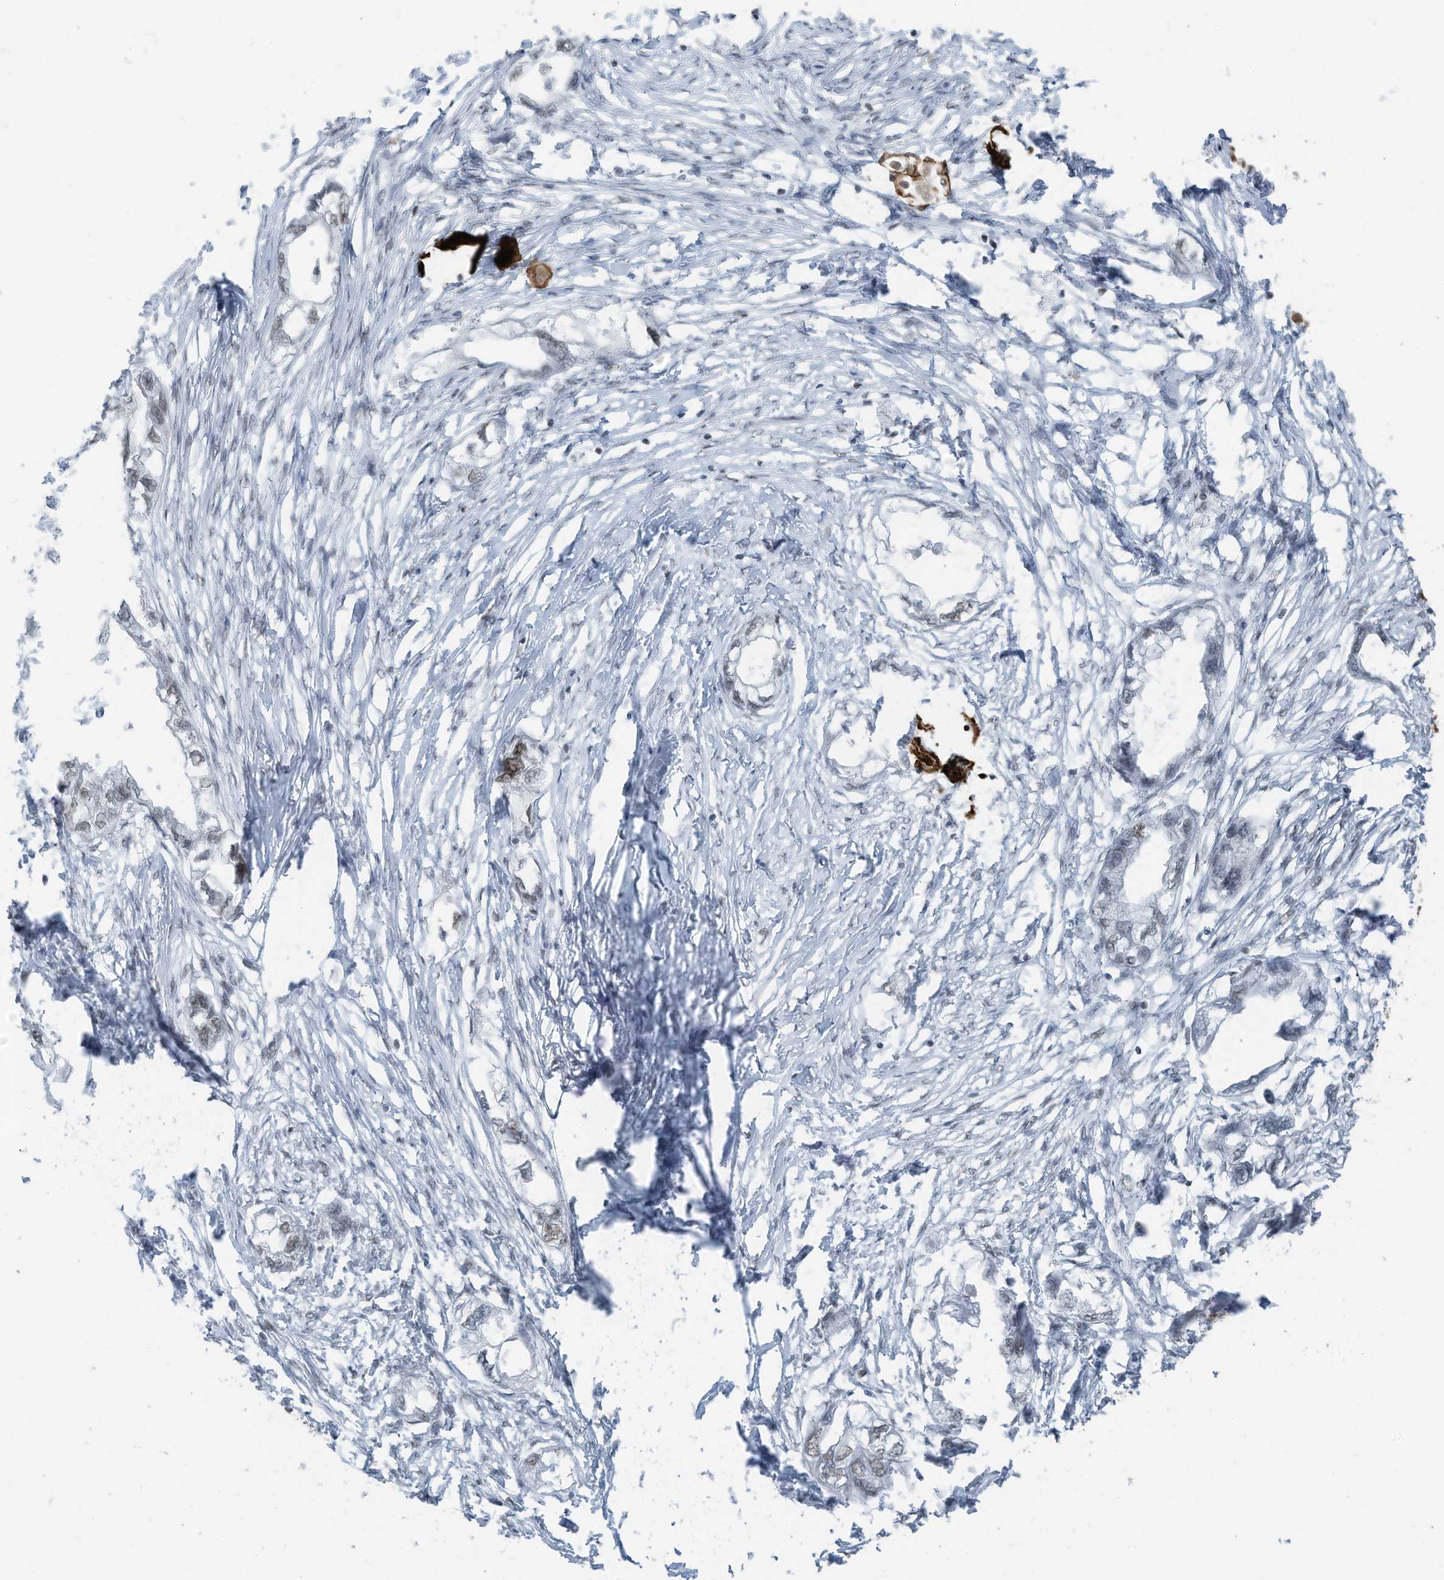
{"staining": {"intensity": "negative", "quantity": "none", "location": "none"}, "tissue": "endometrial cancer", "cell_type": "Tumor cells", "image_type": "cancer", "snomed": [{"axis": "morphology", "description": "Adenocarcinoma, NOS"}, {"axis": "morphology", "description": "Adenocarcinoma, metastatic, NOS"}, {"axis": "topography", "description": "Adipose tissue"}, {"axis": "topography", "description": "Endometrium"}], "caption": "A photomicrograph of endometrial cancer (adenocarcinoma) stained for a protein reveals no brown staining in tumor cells. (IHC, brightfield microscopy, high magnification).", "gene": "WRNIP1", "patient": {"sex": "female", "age": 67}}